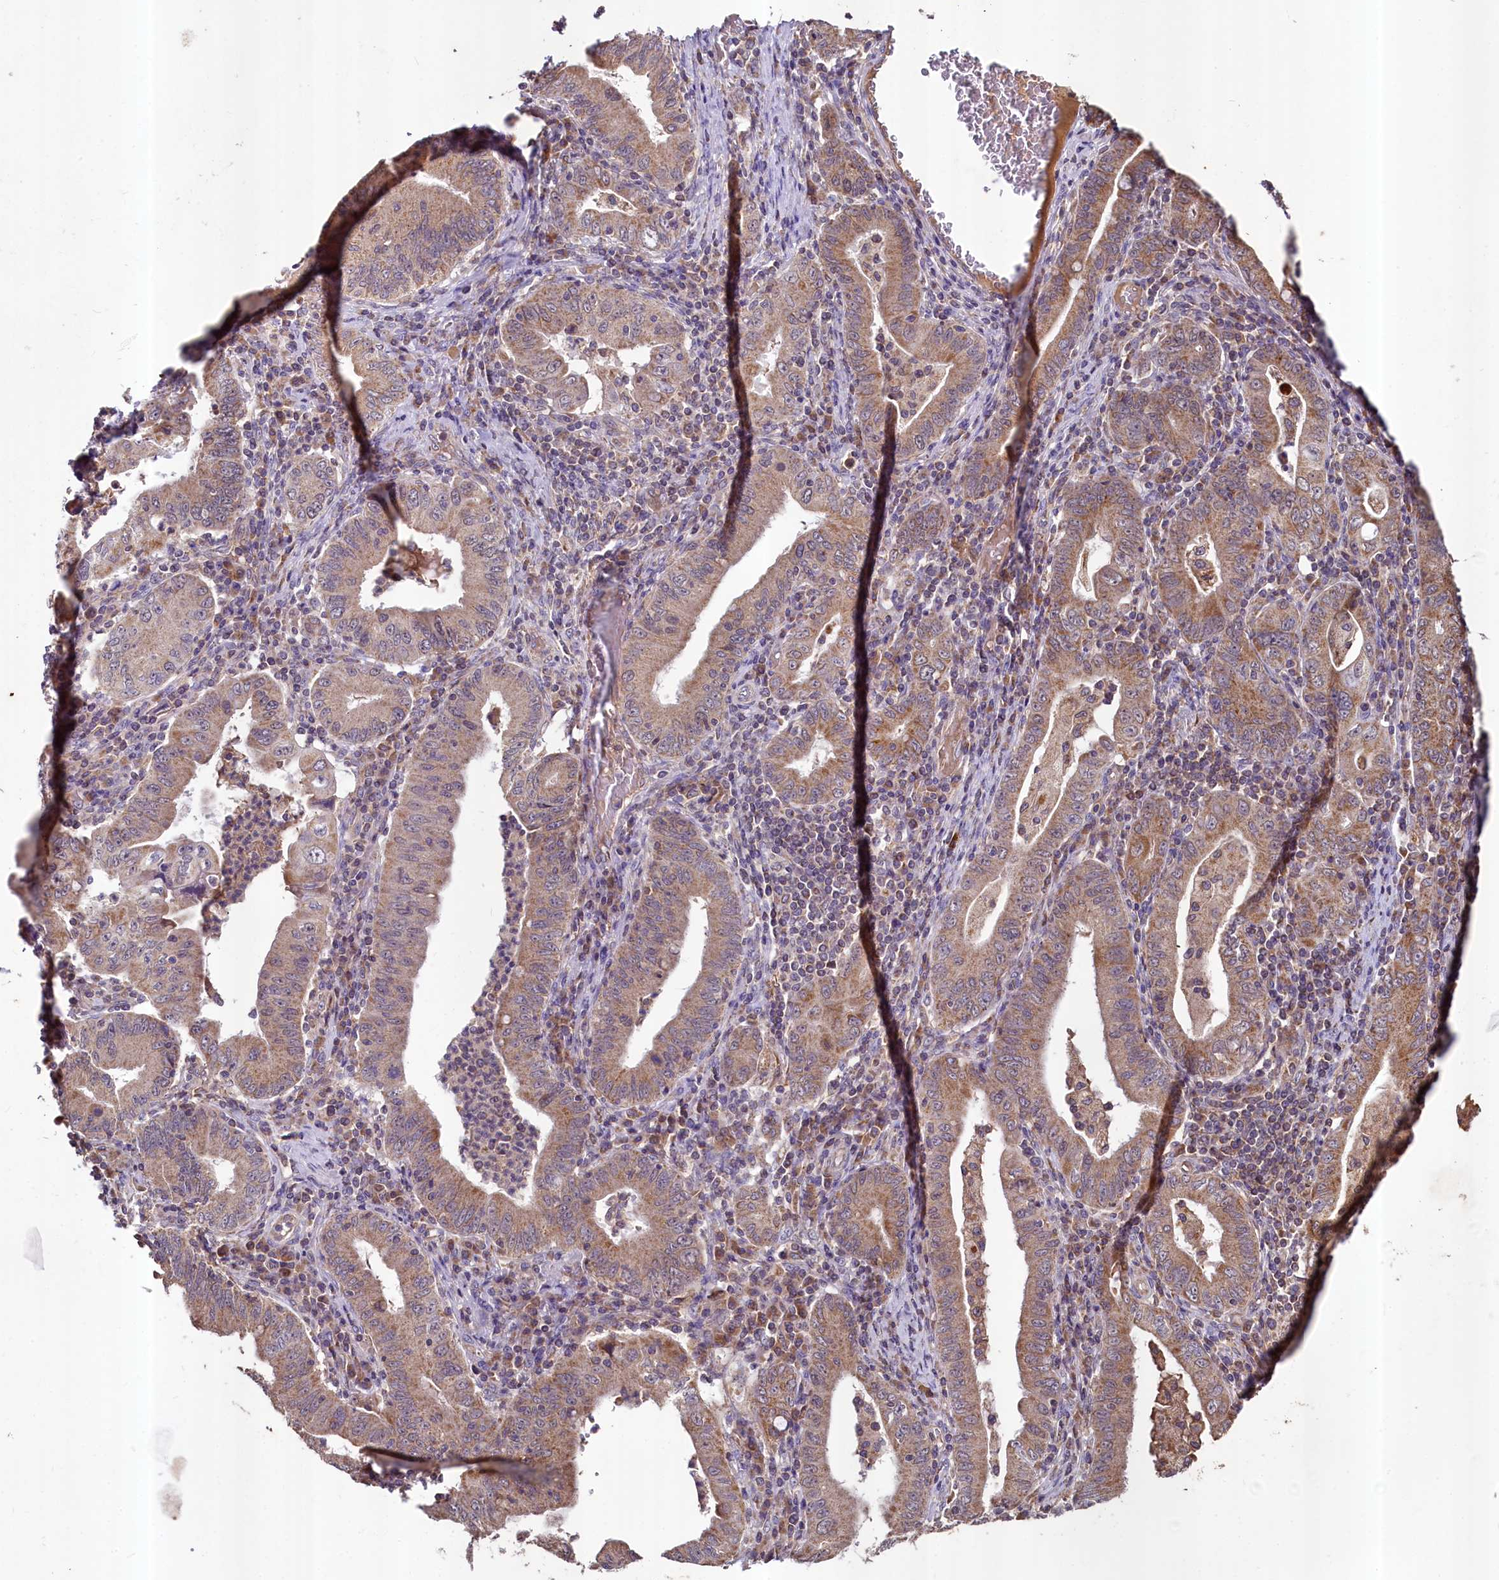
{"staining": {"intensity": "moderate", "quantity": ">75%", "location": "cytoplasmic/membranous"}, "tissue": "stomach cancer", "cell_type": "Tumor cells", "image_type": "cancer", "snomed": [{"axis": "morphology", "description": "Normal tissue, NOS"}, {"axis": "morphology", "description": "Adenocarcinoma, NOS"}, {"axis": "topography", "description": "Esophagus"}, {"axis": "topography", "description": "Stomach, upper"}, {"axis": "topography", "description": "Peripheral nerve tissue"}], "caption": "Adenocarcinoma (stomach) stained with a protein marker displays moderate staining in tumor cells.", "gene": "METTL4", "patient": {"sex": "male", "age": 62}}